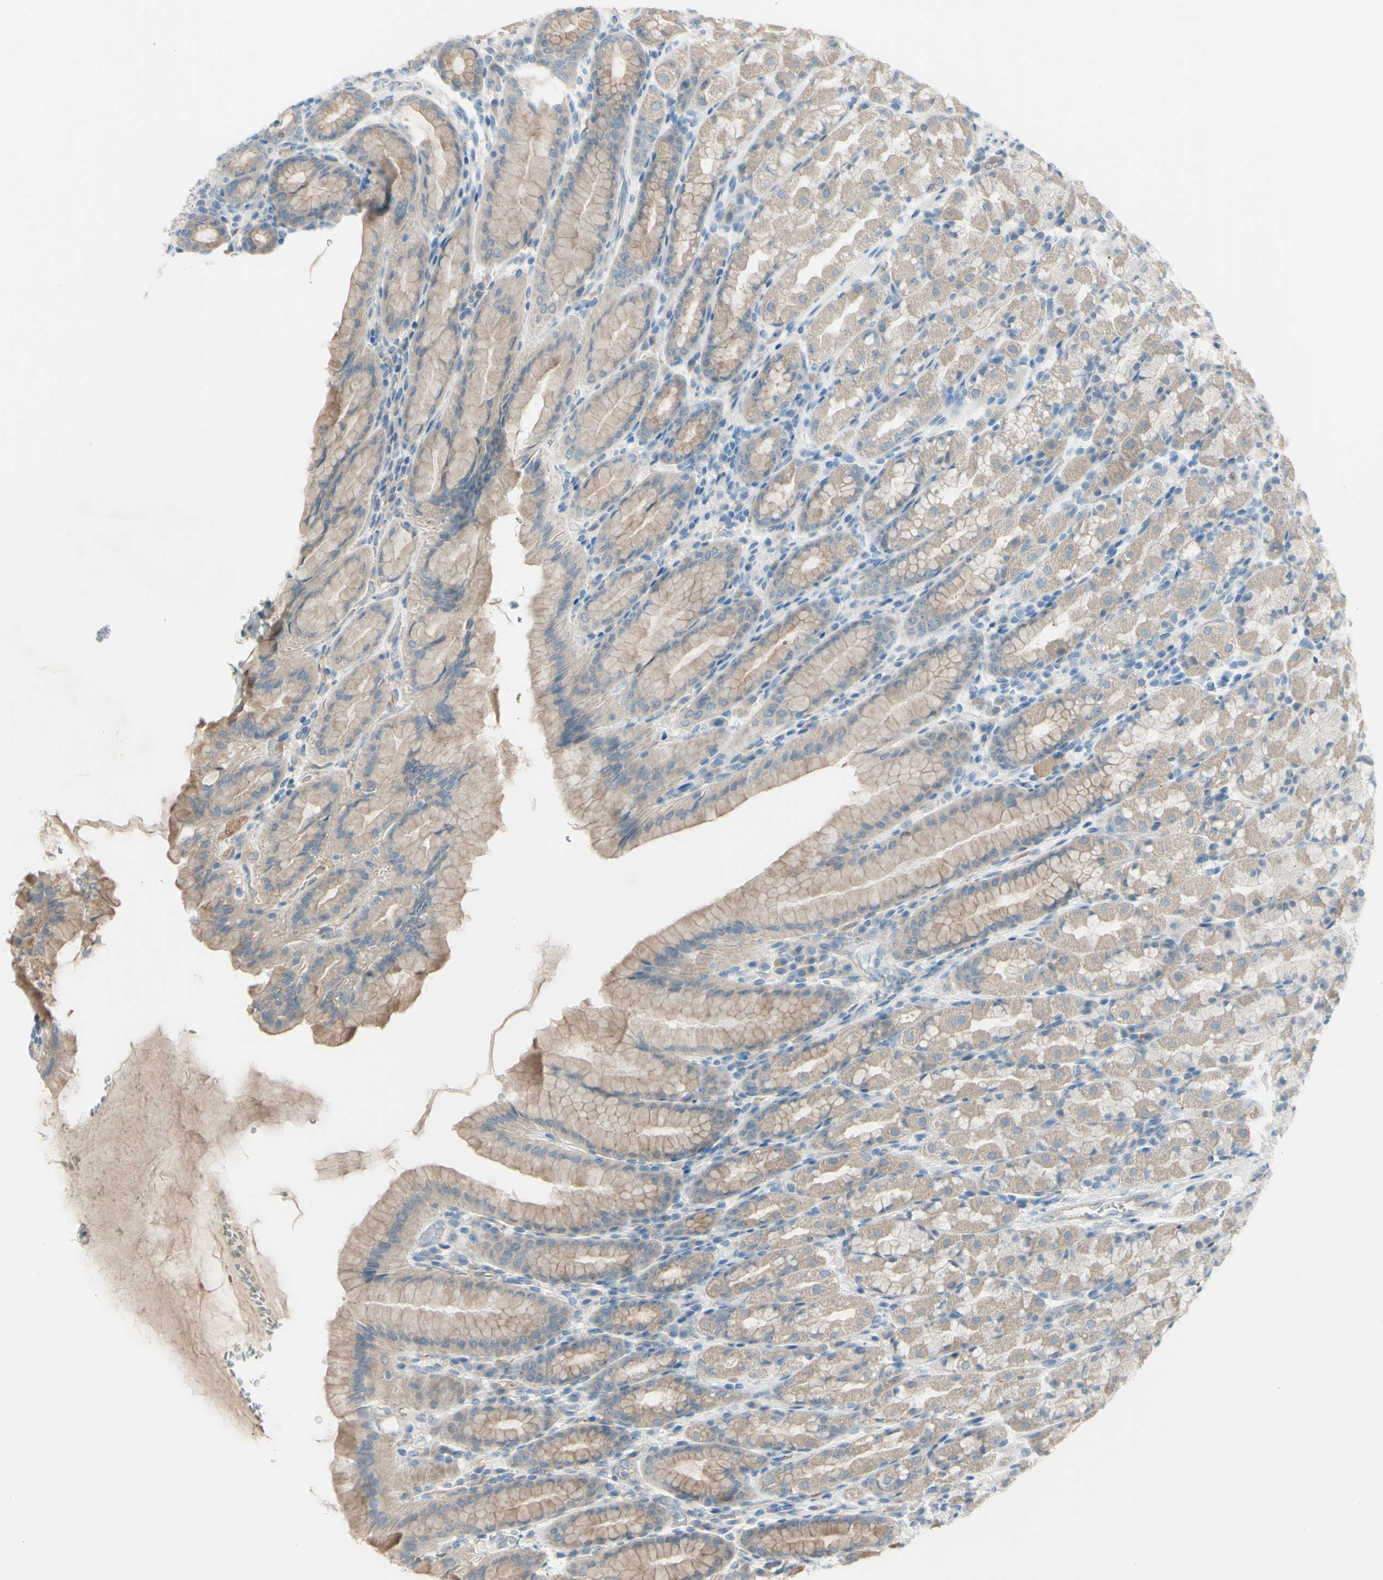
{"staining": {"intensity": "moderate", "quantity": "<25%", "location": "cytoplasmic/membranous"}, "tissue": "stomach", "cell_type": "Glandular cells", "image_type": "normal", "snomed": [{"axis": "morphology", "description": "Normal tissue, NOS"}, {"axis": "topography", "description": "Stomach, upper"}], "caption": "Immunohistochemical staining of normal human stomach exhibits low levels of moderate cytoplasmic/membranous expression in about <25% of glandular cells. The staining was performed using DAB (3,3'-diaminobenzidine) to visualize the protein expression in brown, while the nuclei were stained in blue with hematoxylin (Magnification: 20x).", "gene": "ATRN", "patient": {"sex": "male", "age": 68}}